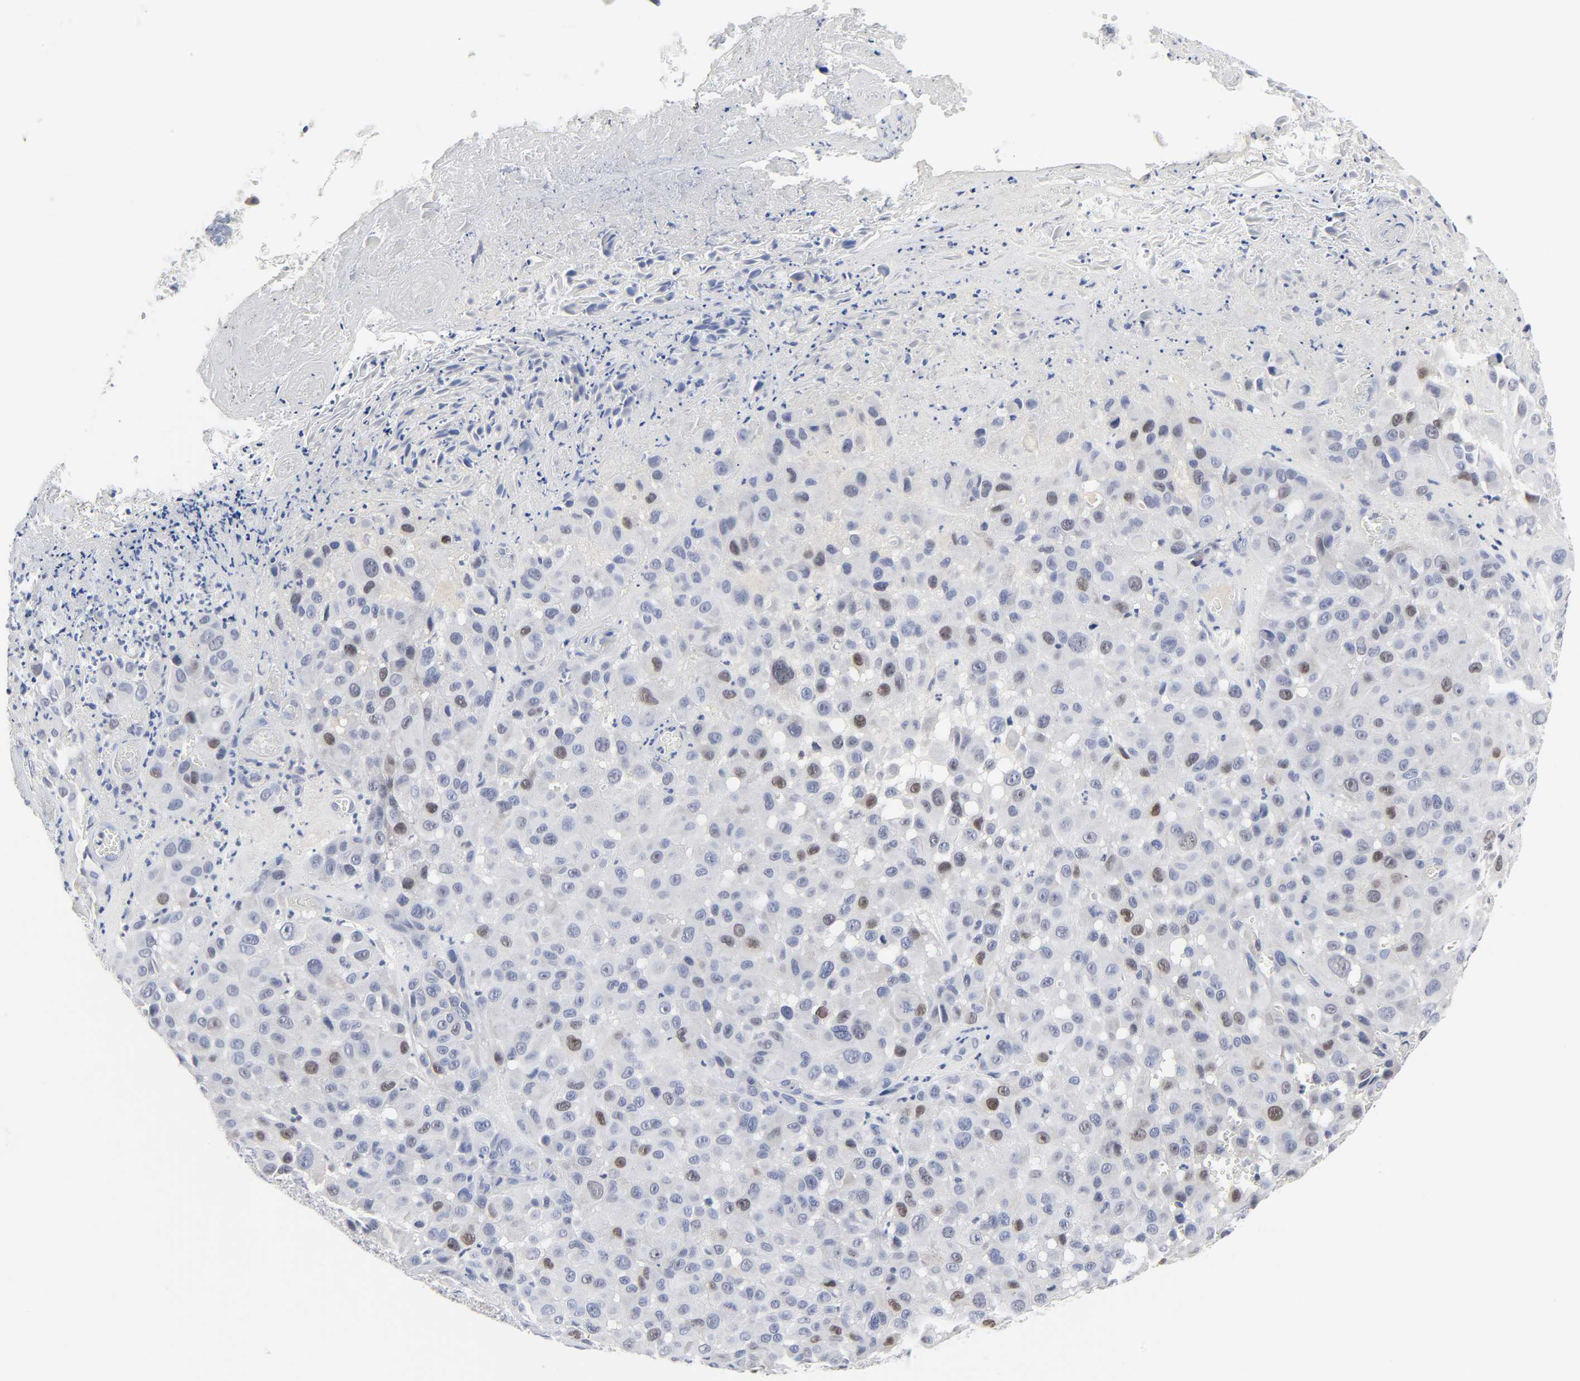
{"staining": {"intensity": "weak", "quantity": "<25%", "location": "nuclear"}, "tissue": "melanoma", "cell_type": "Tumor cells", "image_type": "cancer", "snomed": [{"axis": "morphology", "description": "Malignant melanoma, NOS"}, {"axis": "topography", "description": "Skin"}], "caption": "Immunohistochemistry photomicrograph of malignant melanoma stained for a protein (brown), which shows no positivity in tumor cells.", "gene": "WEE1", "patient": {"sex": "female", "age": 21}}